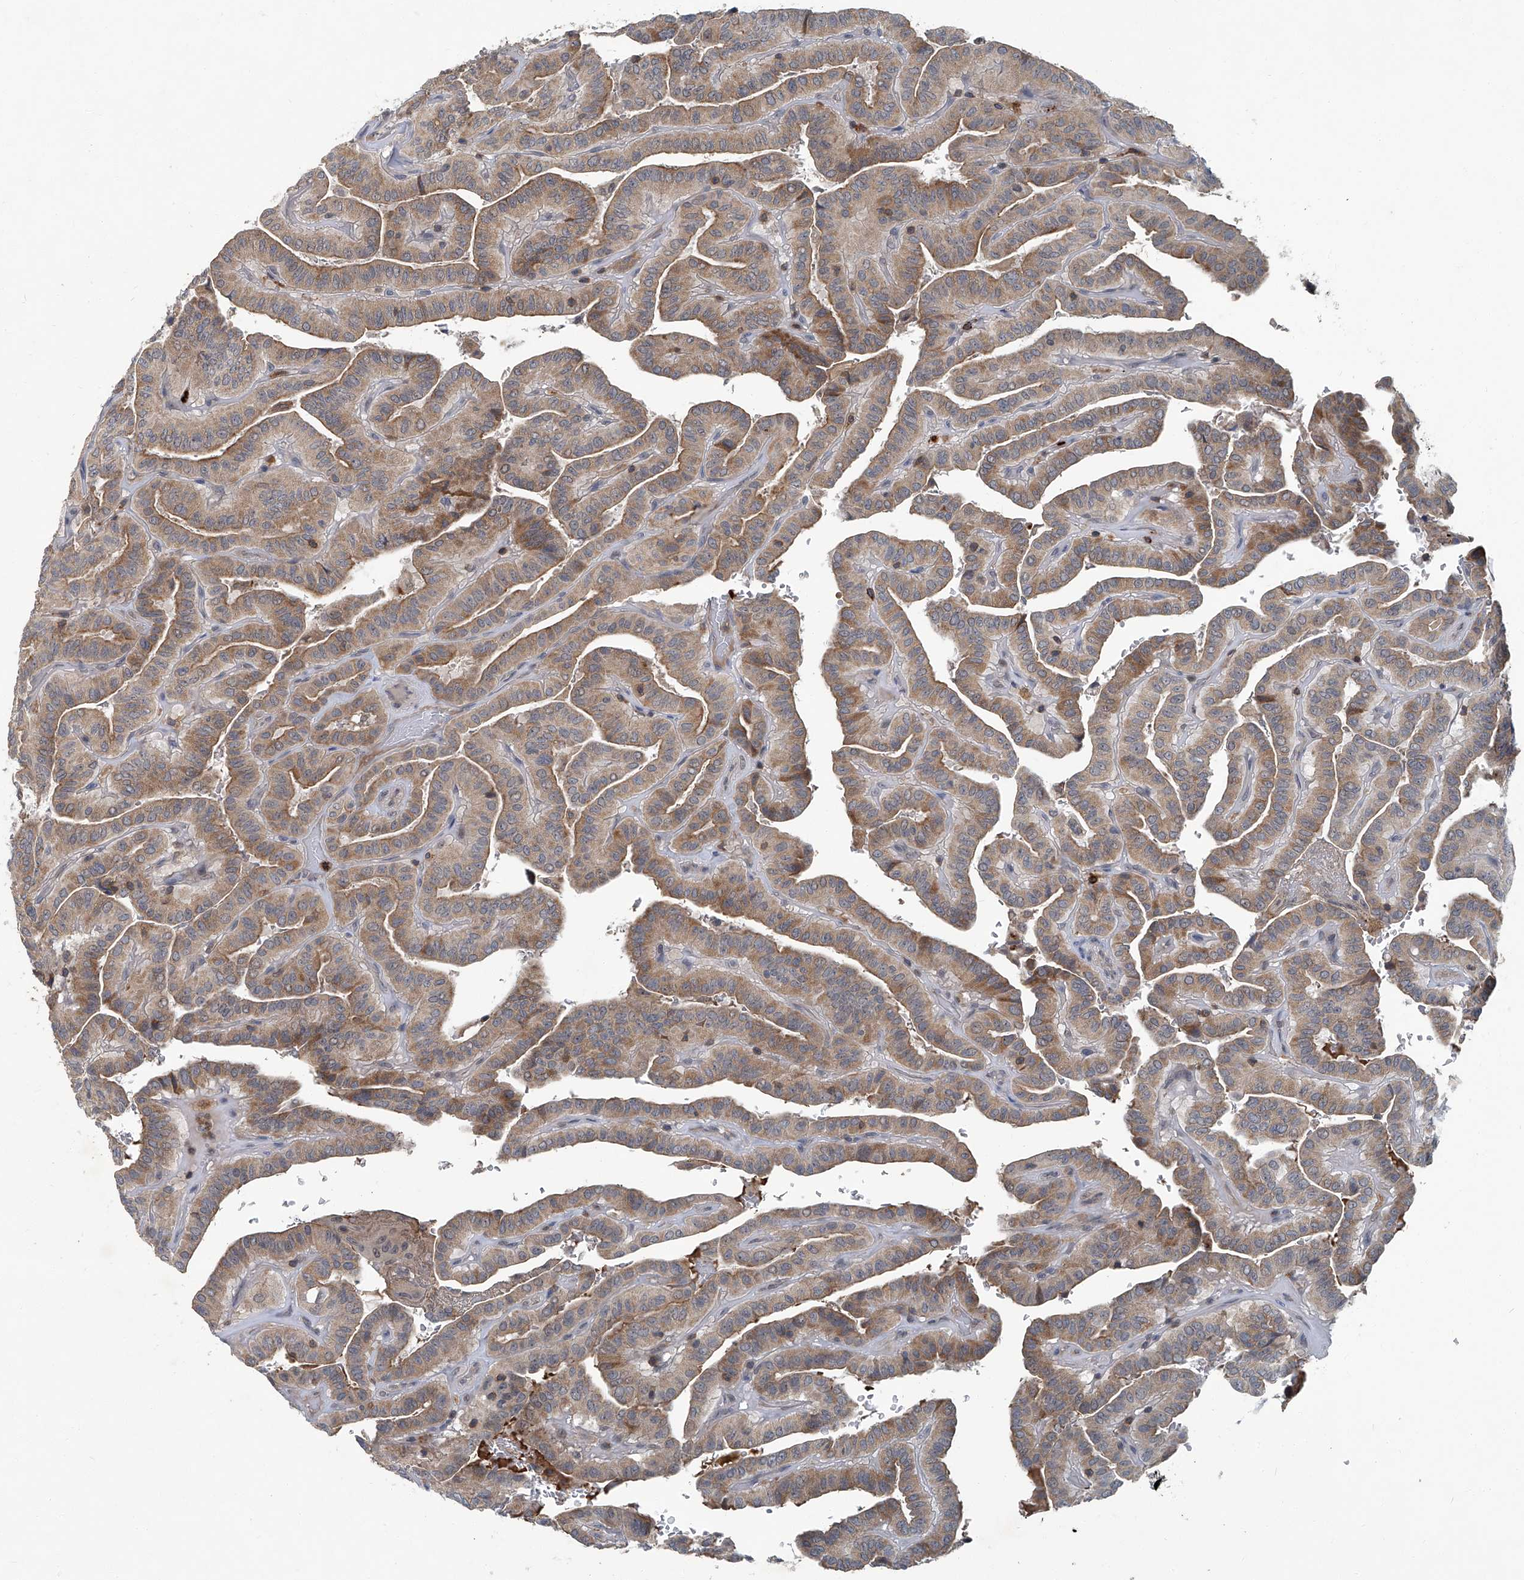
{"staining": {"intensity": "moderate", "quantity": ">75%", "location": "cytoplasmic/membranous"}, "tissue": "thyroid cancer", "cell_type": "Tumor cells", "image_type": "cancer", "snomed": [{"axis": "morphology", "description": "Papillary adenocarcinoma, NOS"}, {"axis": "topography", "description": "Thyroid gland"}], "caption": "Immunohistochemistry (IHC) histopathology image of neoplastic tissue: papillary adenocarcinoma (thyroid) stained using immunohistochemistry (IHC) shows medium levels of moderate protein expression localized specifically in the cytoplasmic/membranous of tumor cells, appearing as a cytoplasmic/membranous brown color.", "gene": "AKNAD1", "patient": {"sex": "male", "age": 77}}